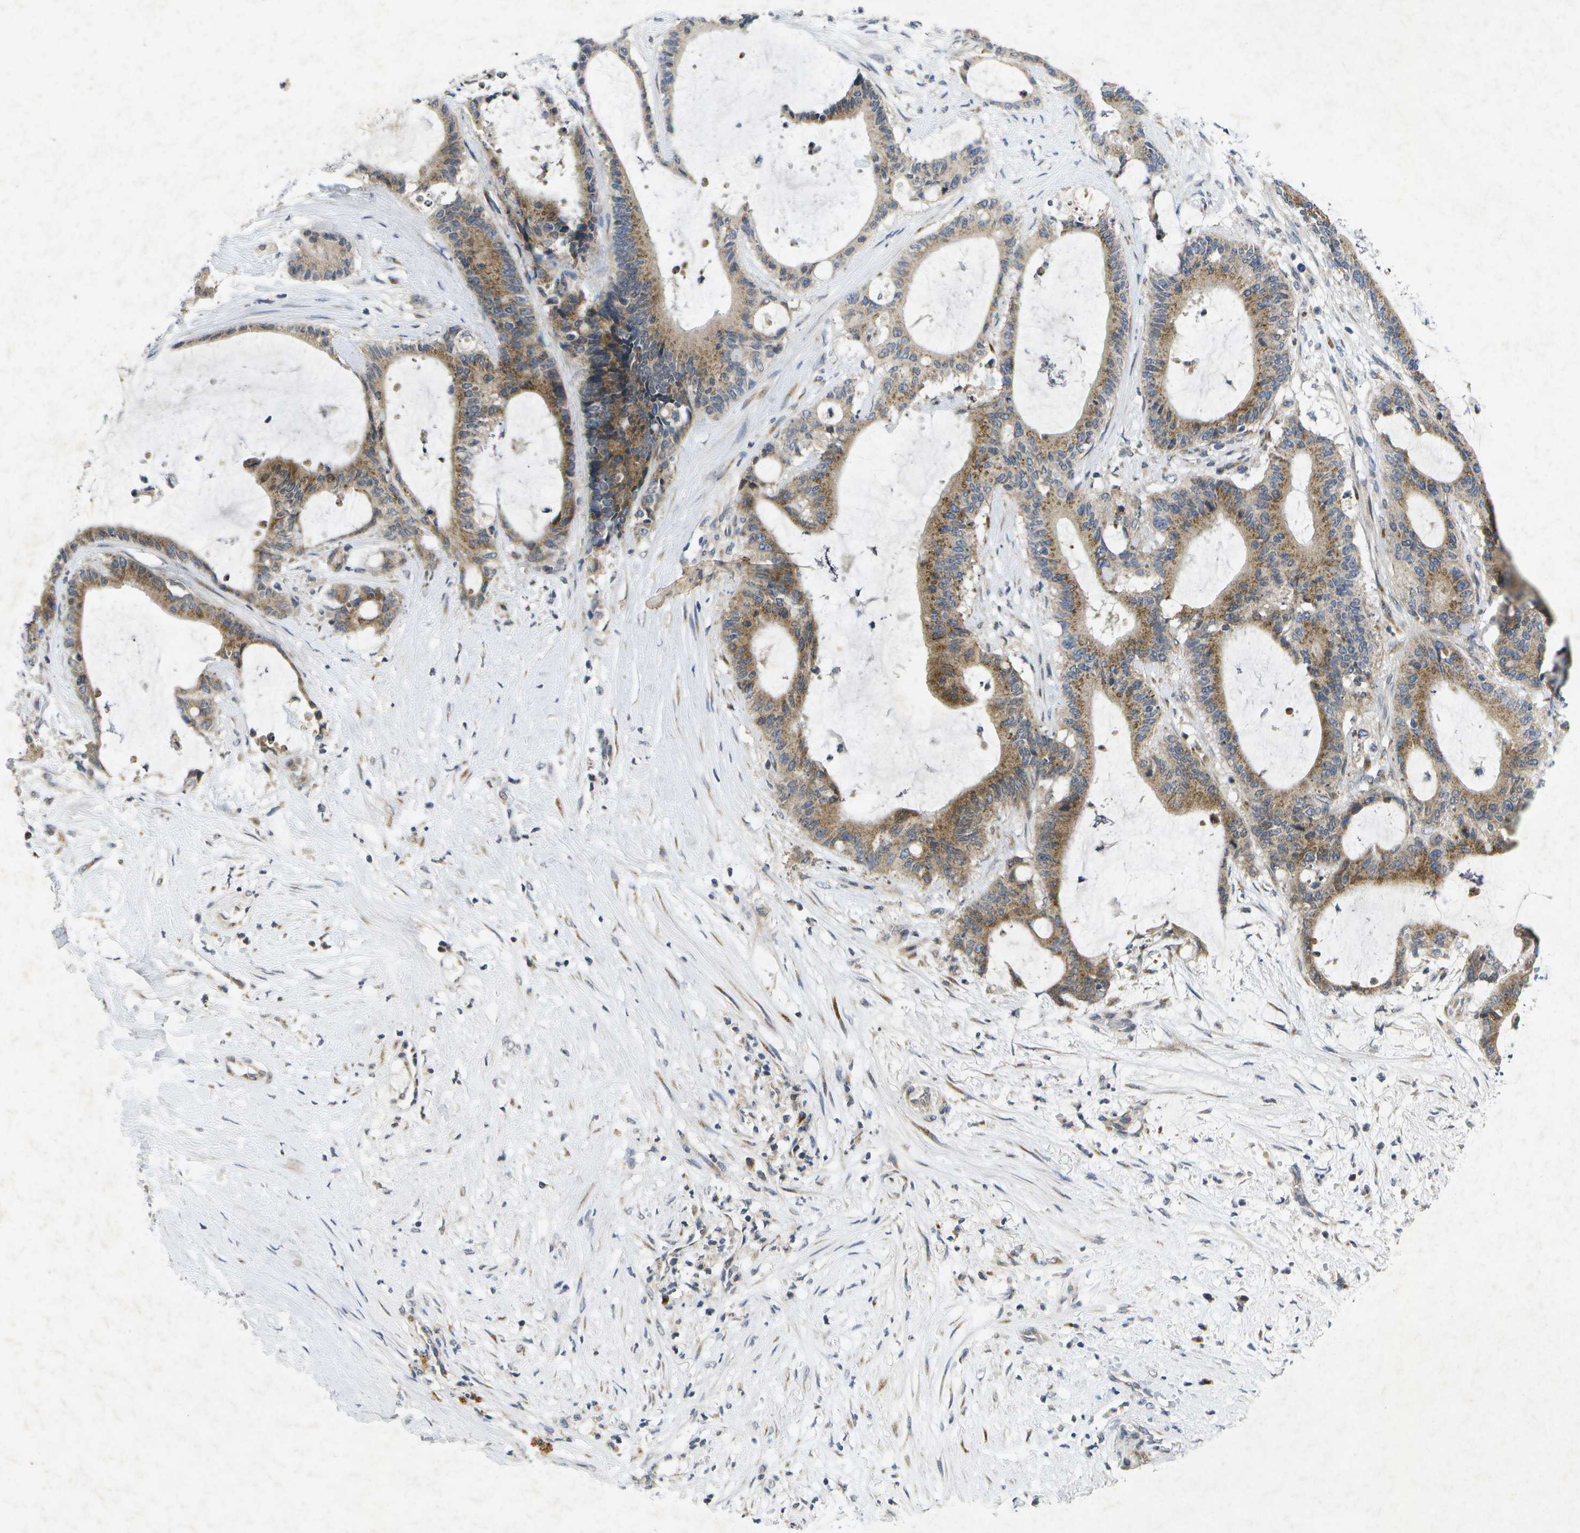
{"staining": {"intensity": "moderate", "quantity": ">75%", "location": "cytoplasmic/membranous"}, "tissue": "liver cancer", "cell_type": "Tumor cells", "image_type": "cancer", "snomed": [{"axis": "morphology", "description": "Cholangiocarcinoma"}, {"axis": "topography", "description": "Liver"}], "caption": "Moderate cytoplasmic/membranous positivity for a protein is present in approximately >75% of tumor cells of cholangiocarcinoma (liver) using IHC.", "gene": "KDELR1", "patient": {"sex": "female", "age": 73}}